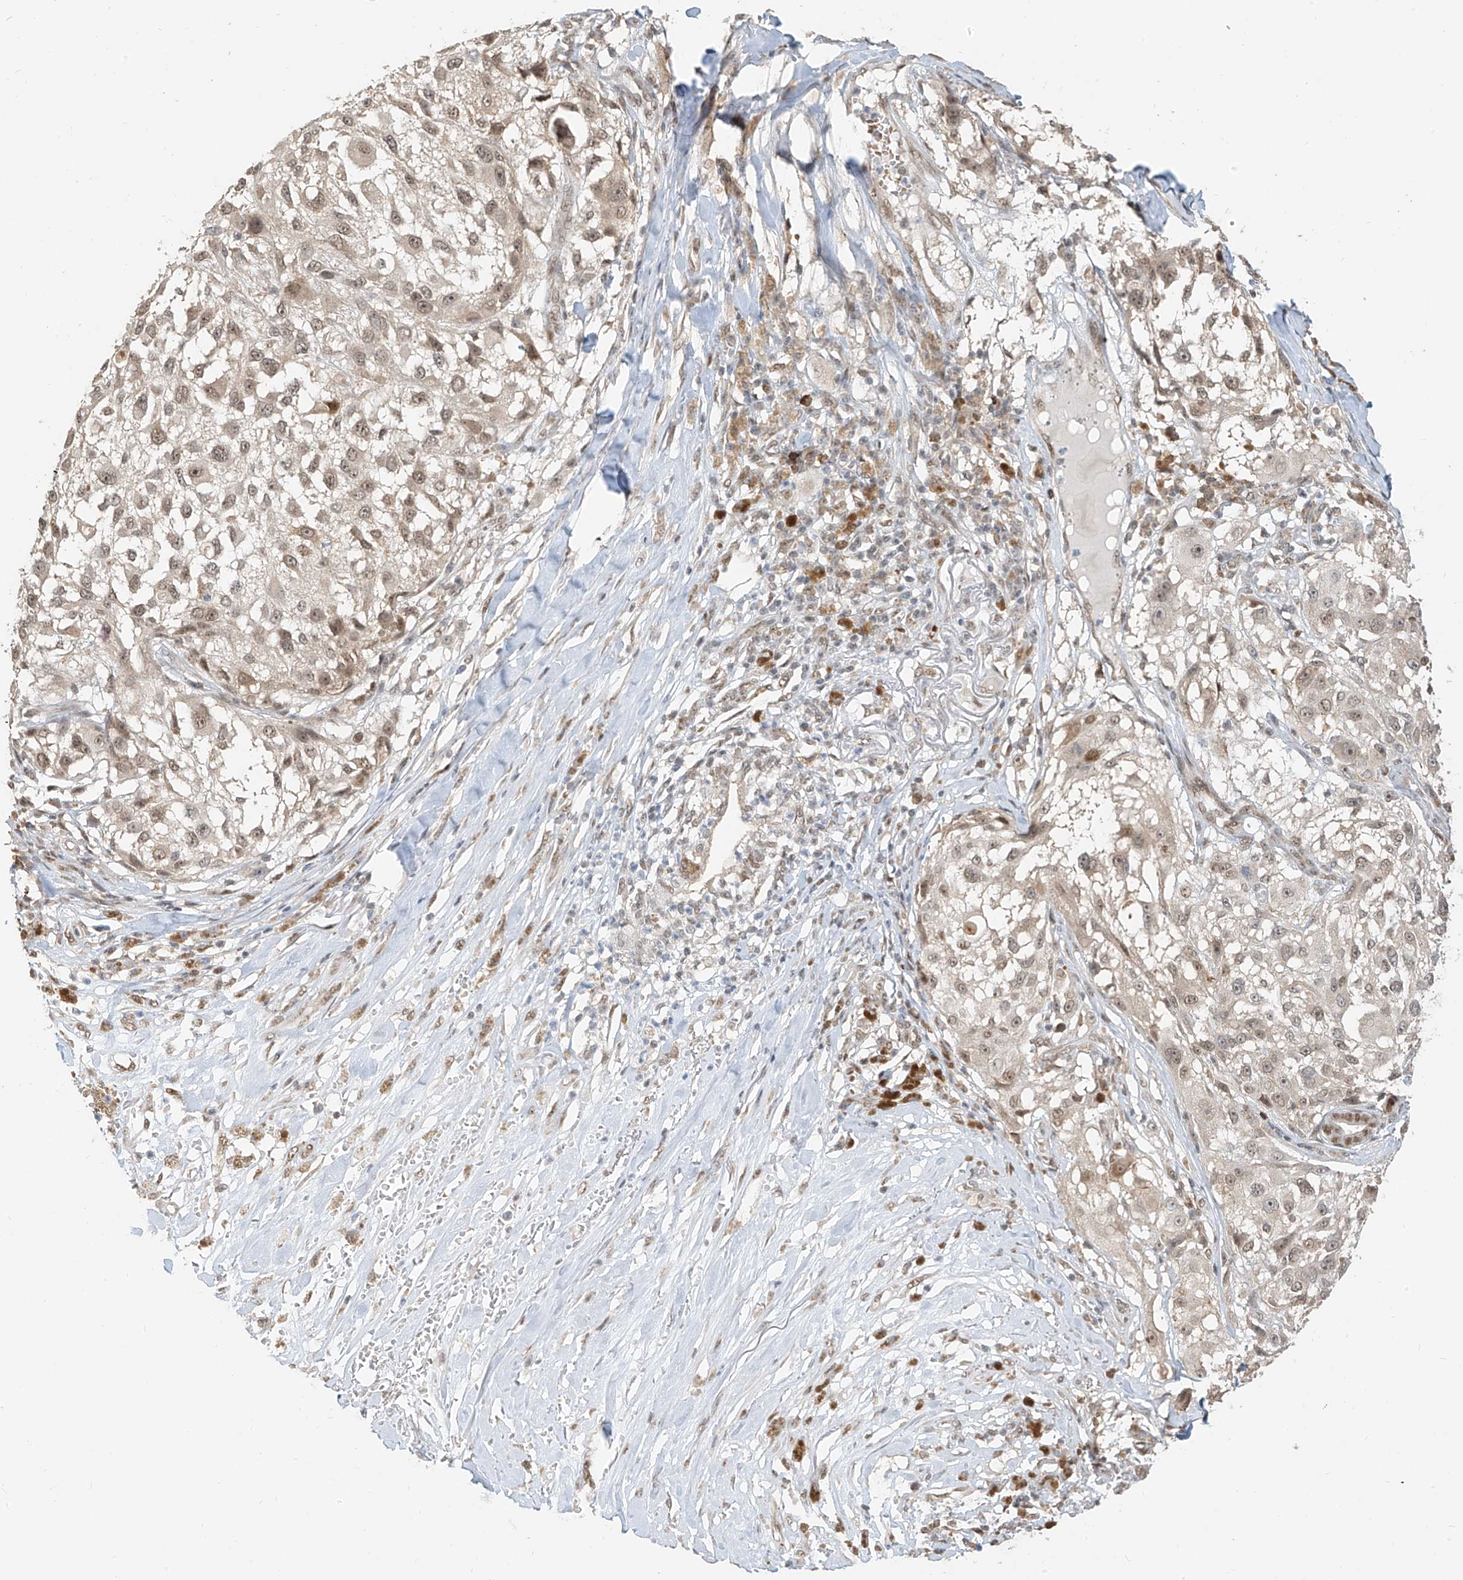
{"staining": {"intensity": "weak", "quantity": ">75%", "location": "nuclear"}, "tissue": "melanoma", "cell_type": "Tumor cells", "image_type": "cancer", "snomed": [{"axis": "morphology", "description": "Necrosis, NOS"}, {"axis": "morphology", "description": "Malignant melanoma, NOS"}, {"axis": "topography", "description": "Skin"}], "caption": "A photomicrograph of malignant melanoma stained for a protein shows weak nuclear brown staining in tumor cells.", "gene": "ZMYM2", "patient": {"sex": "female", "age": 87}}